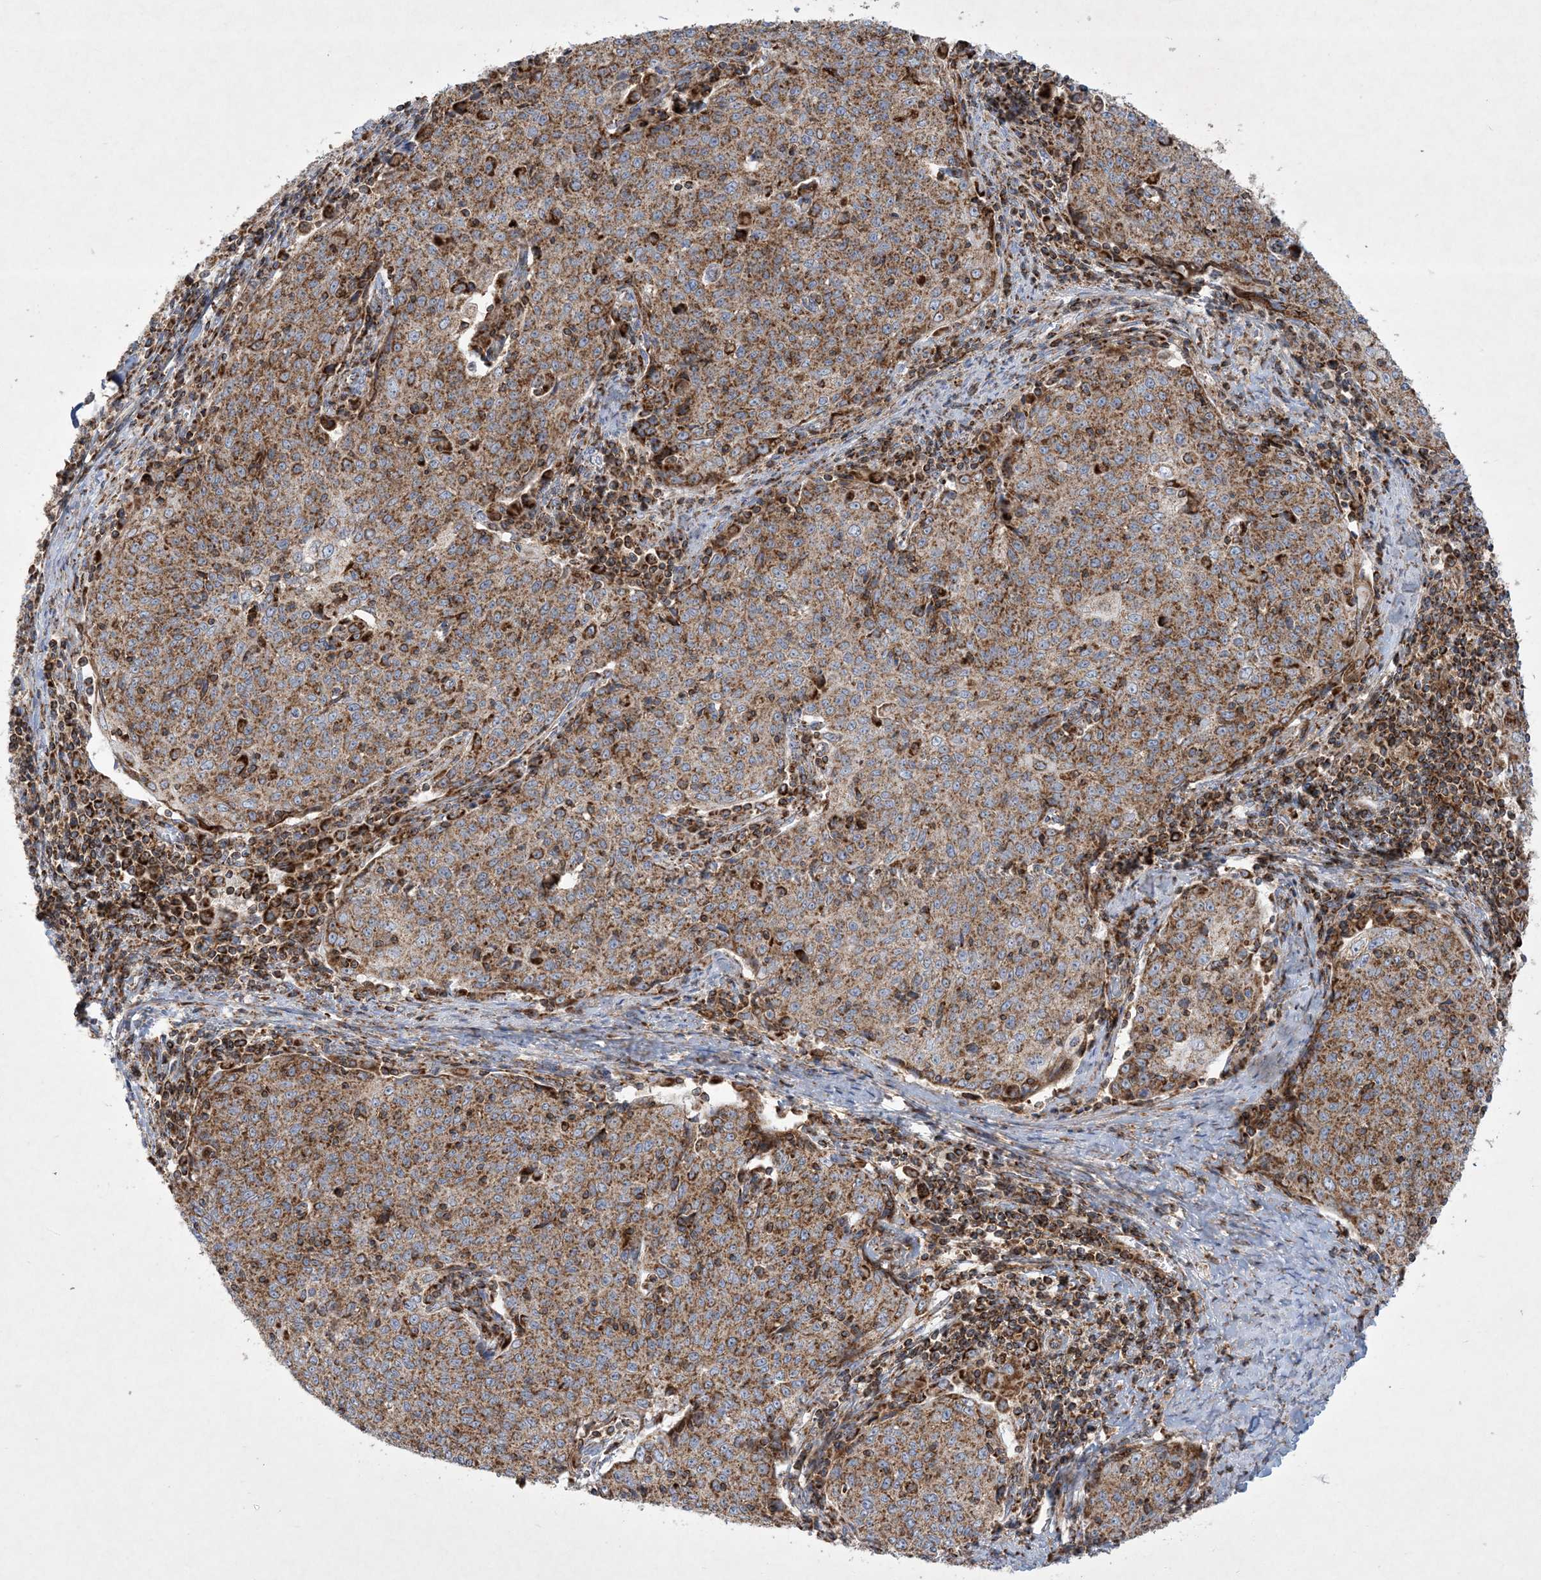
{"staining": {"intensity": "moderate", "quantity": ">75%", "location": "cytoplasmic/membranous"}, "tissue": "cervical cancer", "cell_type": "Tumor cells", "image_type": "cancer", "snomed": [{"axis": "morphology", "description": "Squamous cell carcinoma, NOS"}, {"axis": "topography", "description": "Cervix"}], "caption": "Cervical cancer (squamous cell carcinoma) stained with DAB immunohistochemistry (IHC) shows medium levels of moderate cytoplasmic/membranous positivity in approximately >75% of tumor cells.", "gene": "BEND4", "patient": {"sex": "female", "age": 48}}